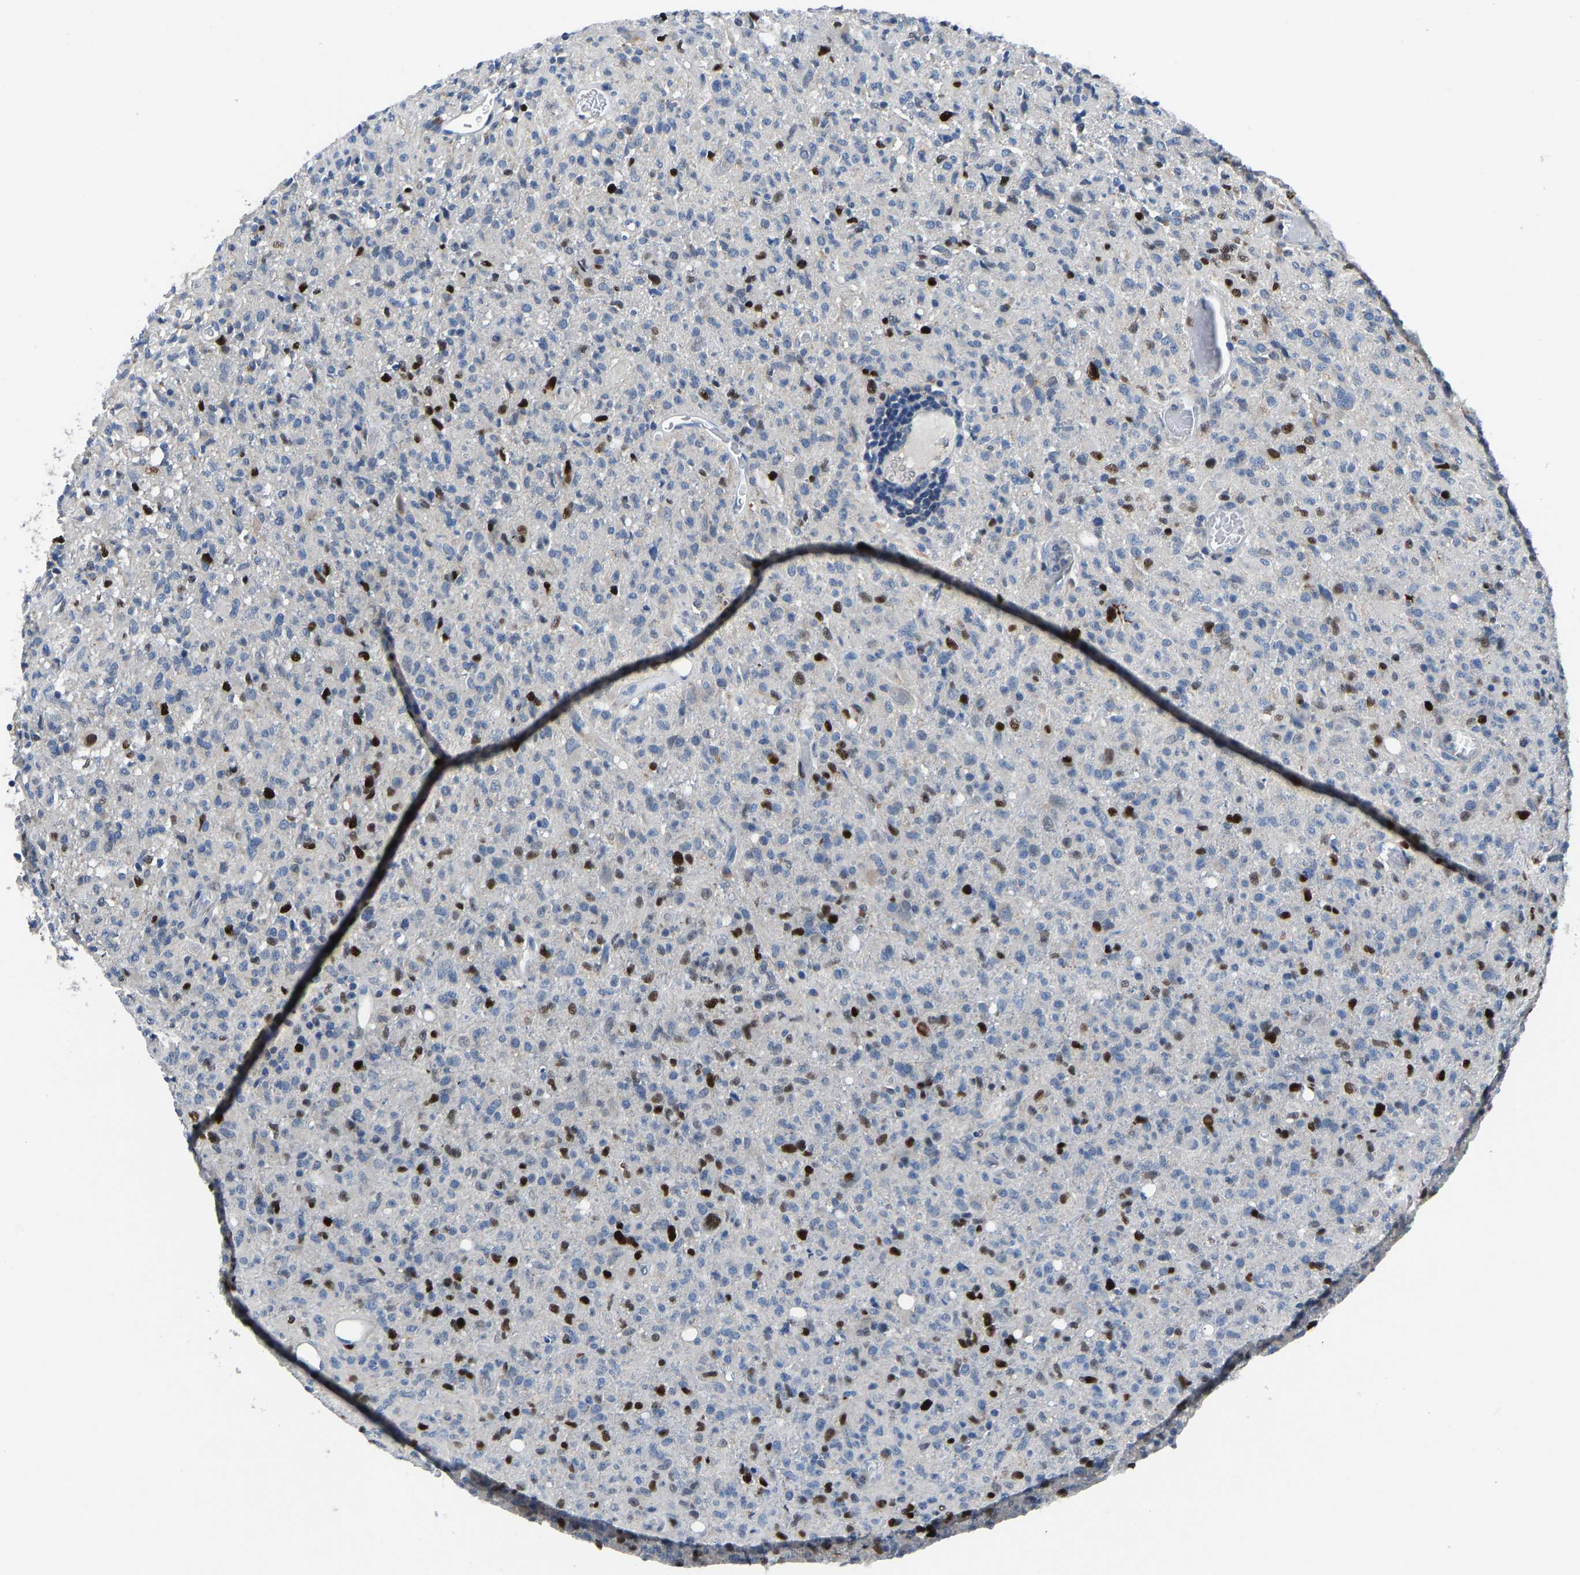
{"staining": {"intensity": "strong", "quantity": "<25%", "location": "nuclear"}, "tissue": "glioma", "cell_type": "Tumor cells", "image_type": "cancer", "snomed": [{"axis": "morphology", "description": "Glioma, malignant, High grade"}, {"axis": "topography", "description": "Brain"}], "caption": "Malignant glioma (high-grade) tissue displays strong nuclear expression in about <25% of tumor cells, visualized by immunohistochemistry.", "gene": "EGR1", "patient": {"sex": "female", "age": 57}}